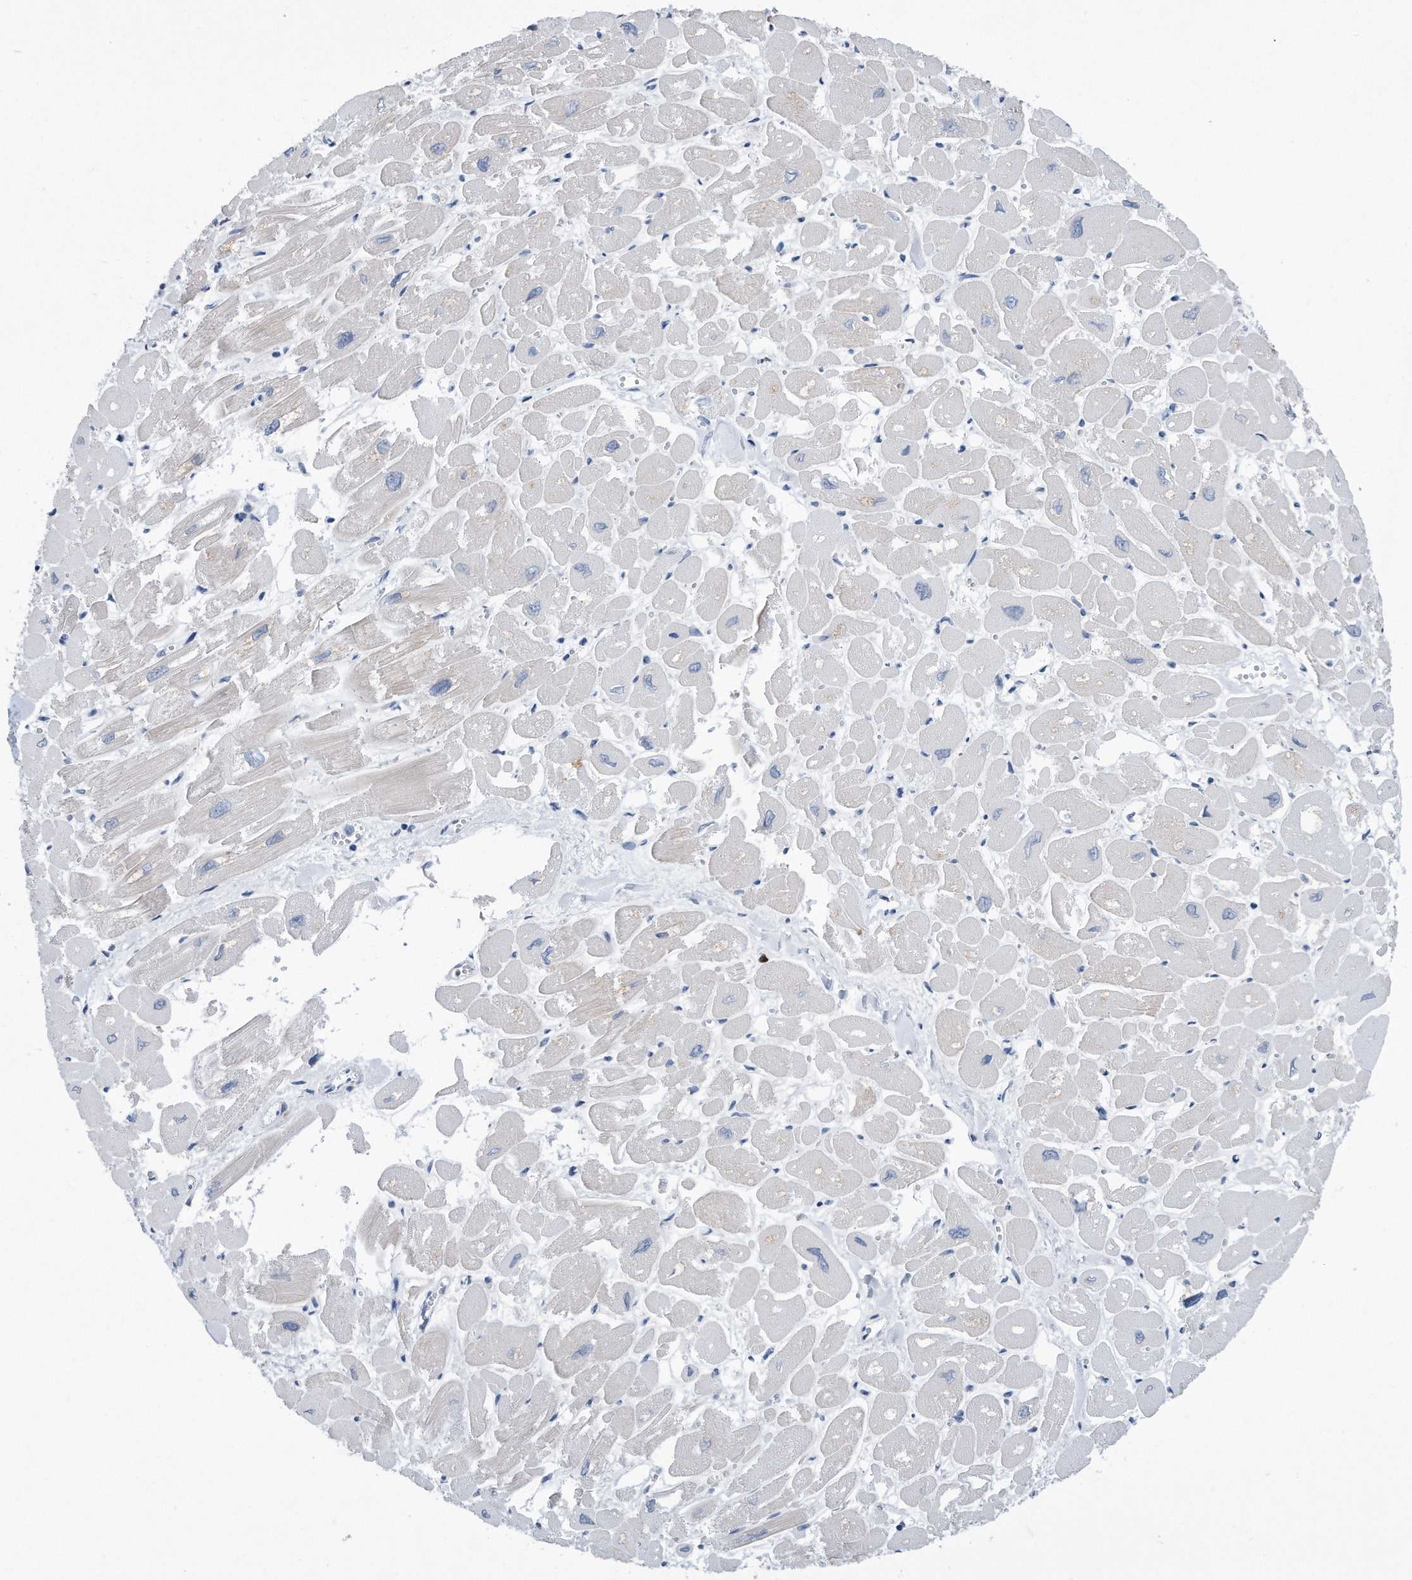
{"staining": {"intensity": "negative", "quantity": "none", "location": "none"}, "tissue": "heart muscle", "cell_type": "Cardiomyocytes", "image_type": "normal", "snomed": [{"axis": "morphology", "description": "Normal tissue, NOS"}, {"axis": "topography", "description": "Heart"}], "caption": "This is an immunohistochemistry (IHC) photomicrograph of unremarkable heart muscle. There is no staining in cardiomyocytes.", "gene": "PCNA", "patient": {"sex": "male", "age": 54}}